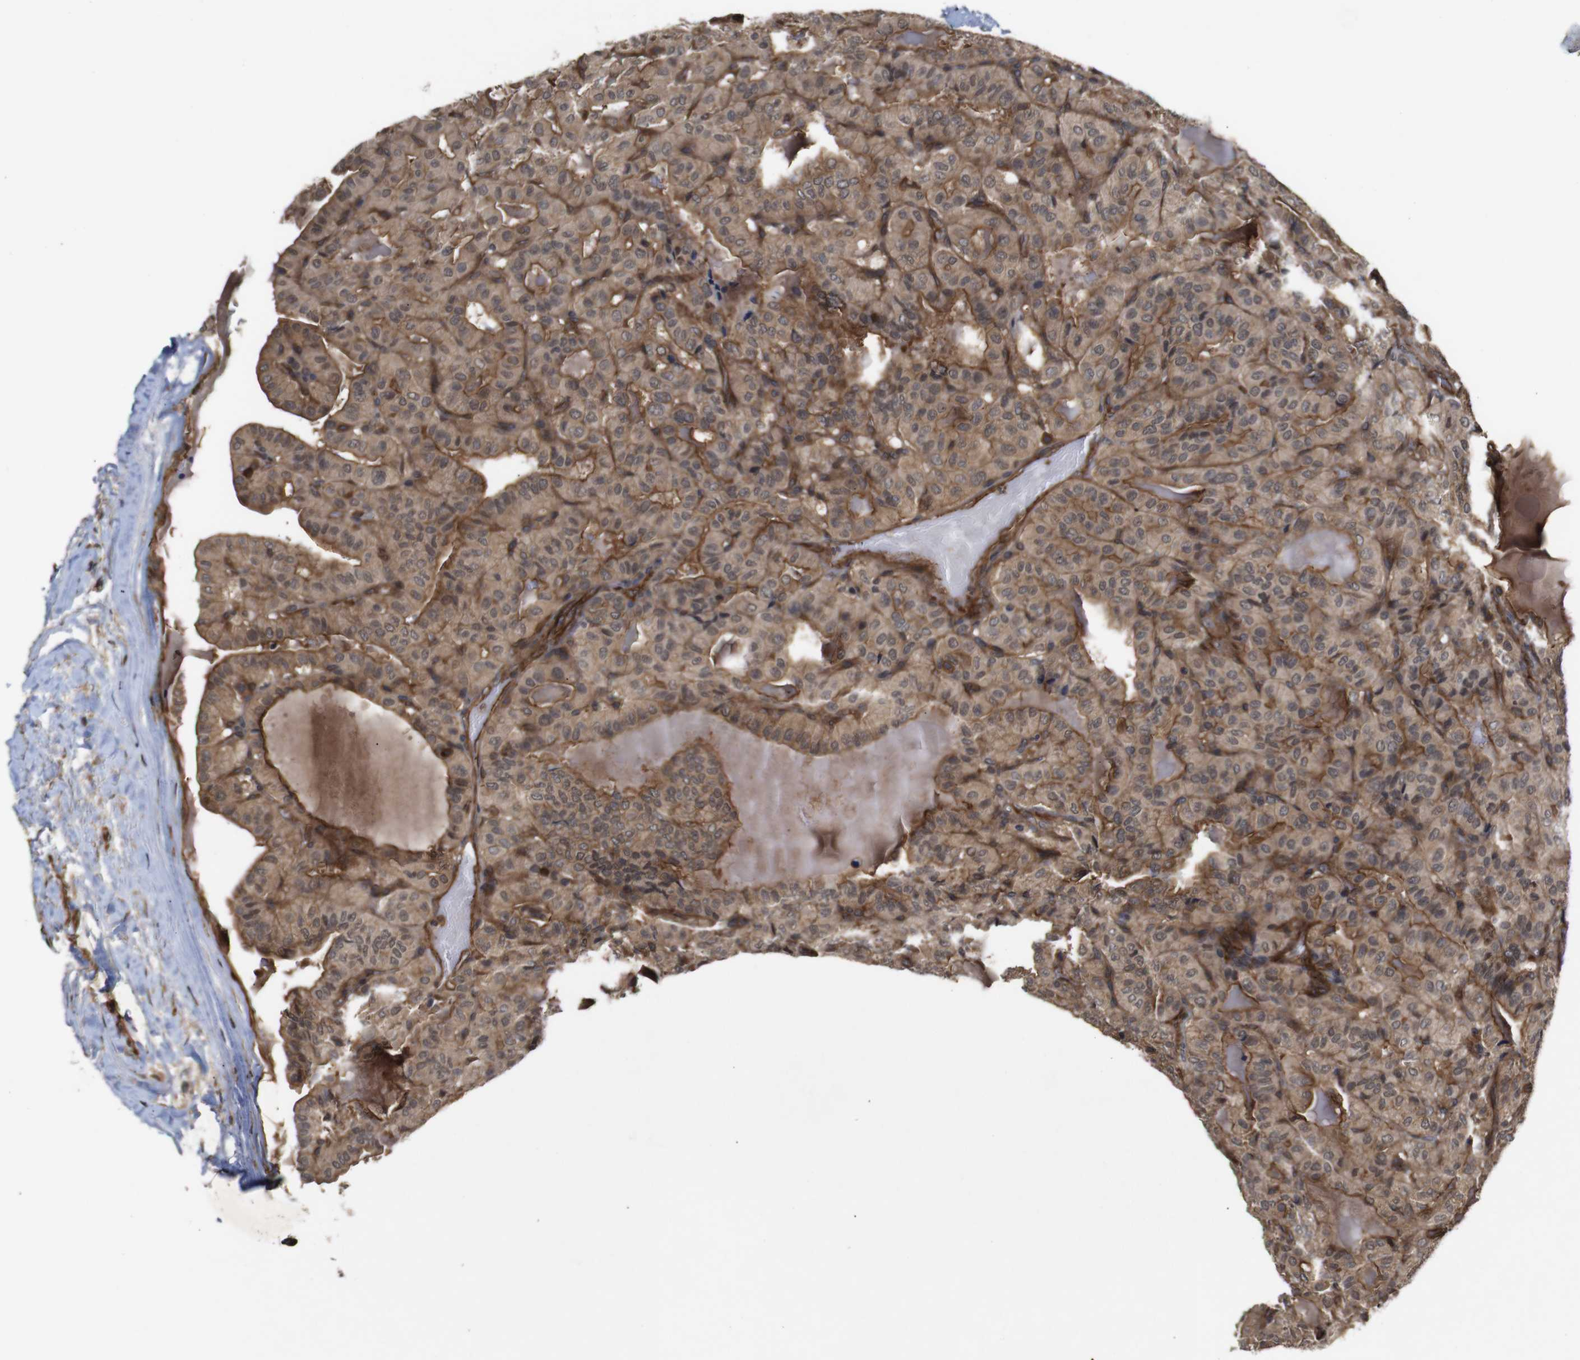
{"staining": {"intensity": "moderate", "quantity": ">75%", "location": "cytoplasmic/membranous"}, "tissue": "thyroid cancer", "cell_type": "Tumor cells", "image_type": "cancer", "snomed": [{"axis": "morphology", "description": "Papillary adenocarcinoma, NOS"}, {"axis": "topography", "description": "Thyroid gland"}], "caption": "Tumor cells reveal moderate cytoplasmic/membranous staining in about >75% of cells in thyroid cancer.", "gene": "NANOS1", "patient": {"sex": "male", "age": 77}}